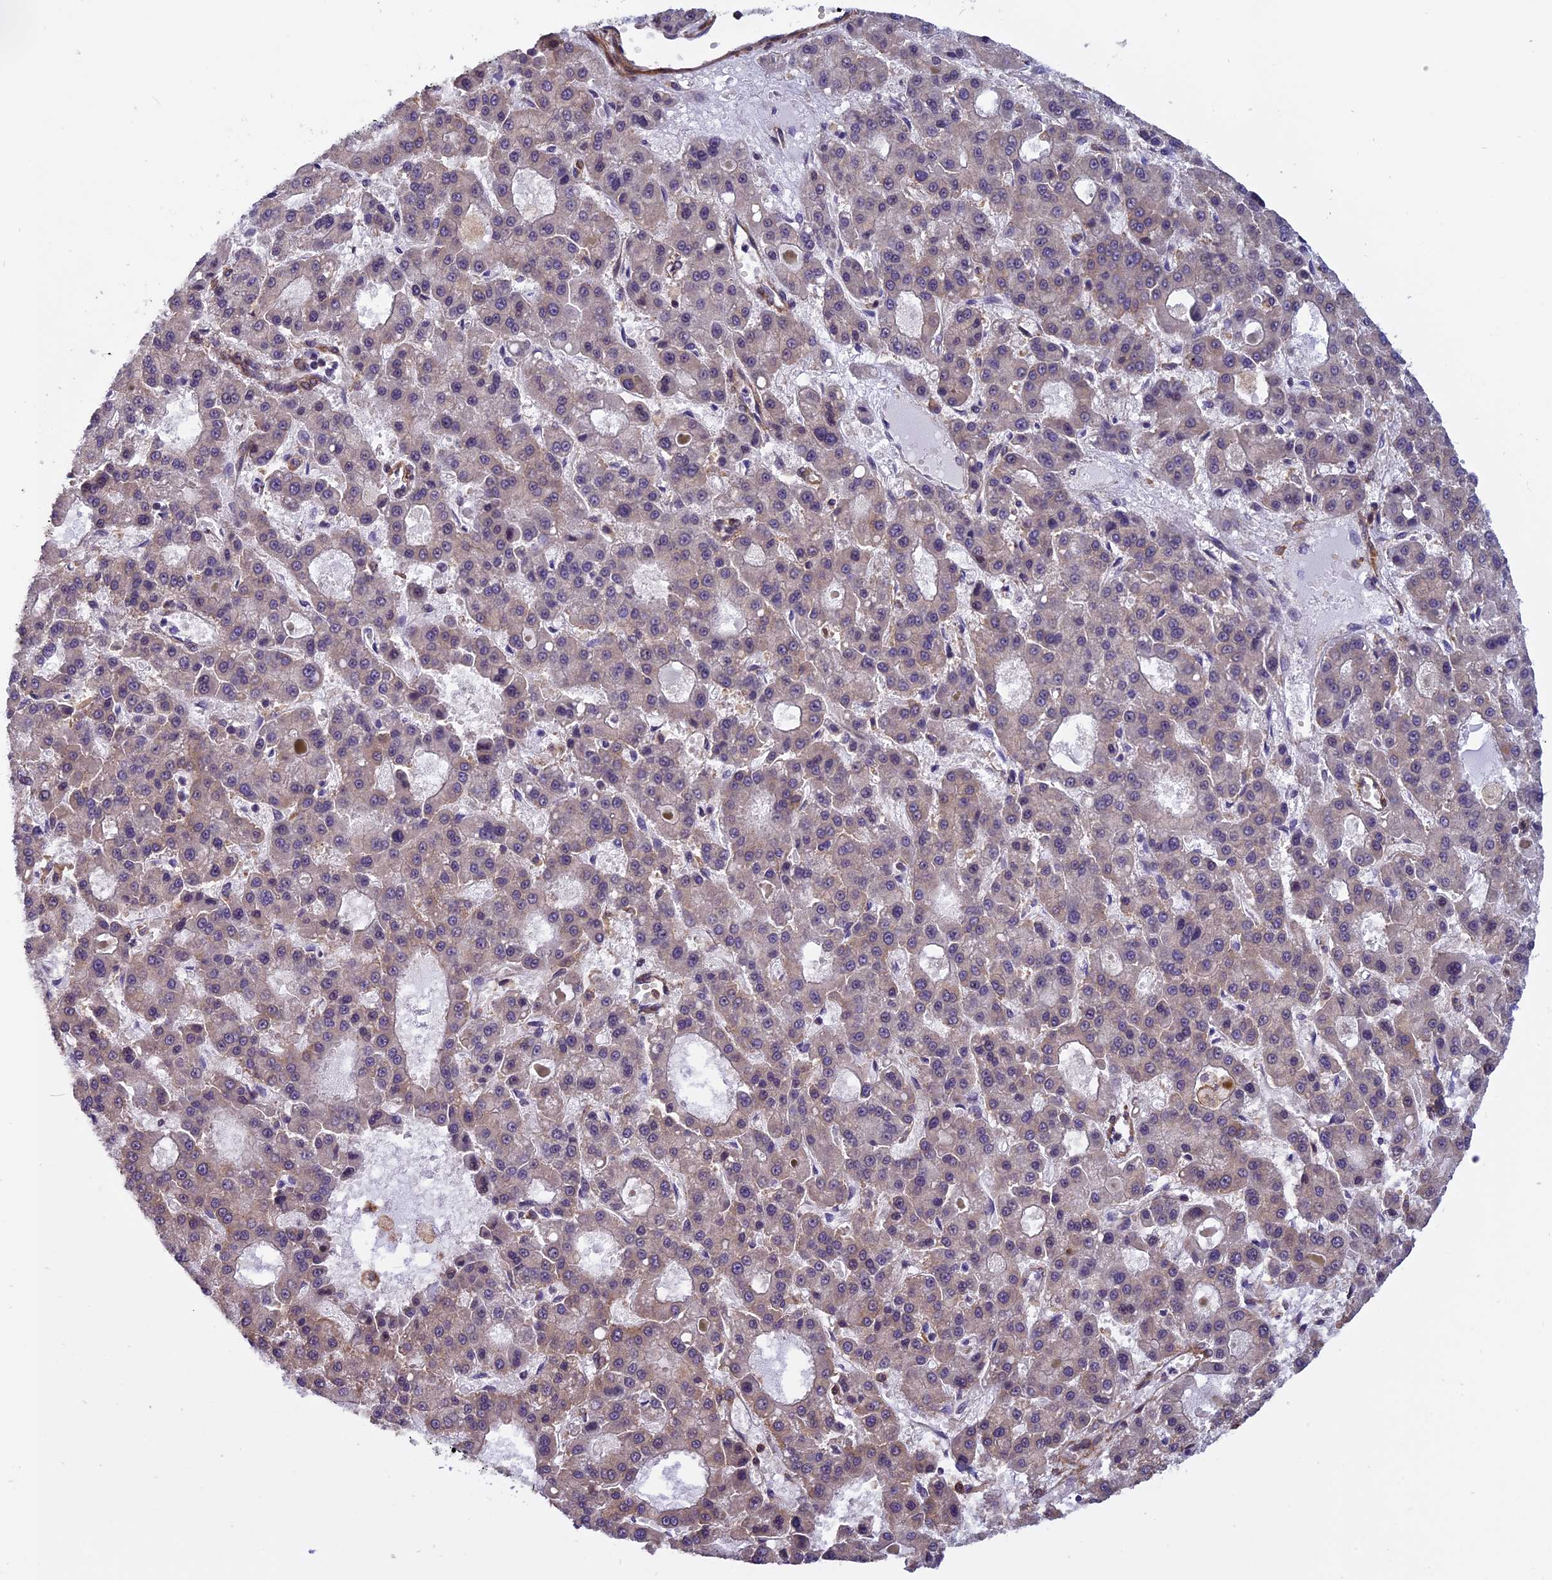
{"staining": {"intensity": "weak", "quantity": "<25%", "location": "cytoplasmic/membranous"}, "tissue": "liver cancer", "cell_type": "Tumor cells", "image_type": "cancer", "snomed": [{"axis": "morphology", "description": "Carcinoma, Hepatocellular, NOS"}, {"axis": "topography", "description": "Liver"}], "caption": "Liver hepatocellular carcinoma stained for a protein using immunohistochemistry (IHC) reveals no staining tumor cells.", "gene": "EHBP1L1", "patient": {"sex": "male", "age": 70}}